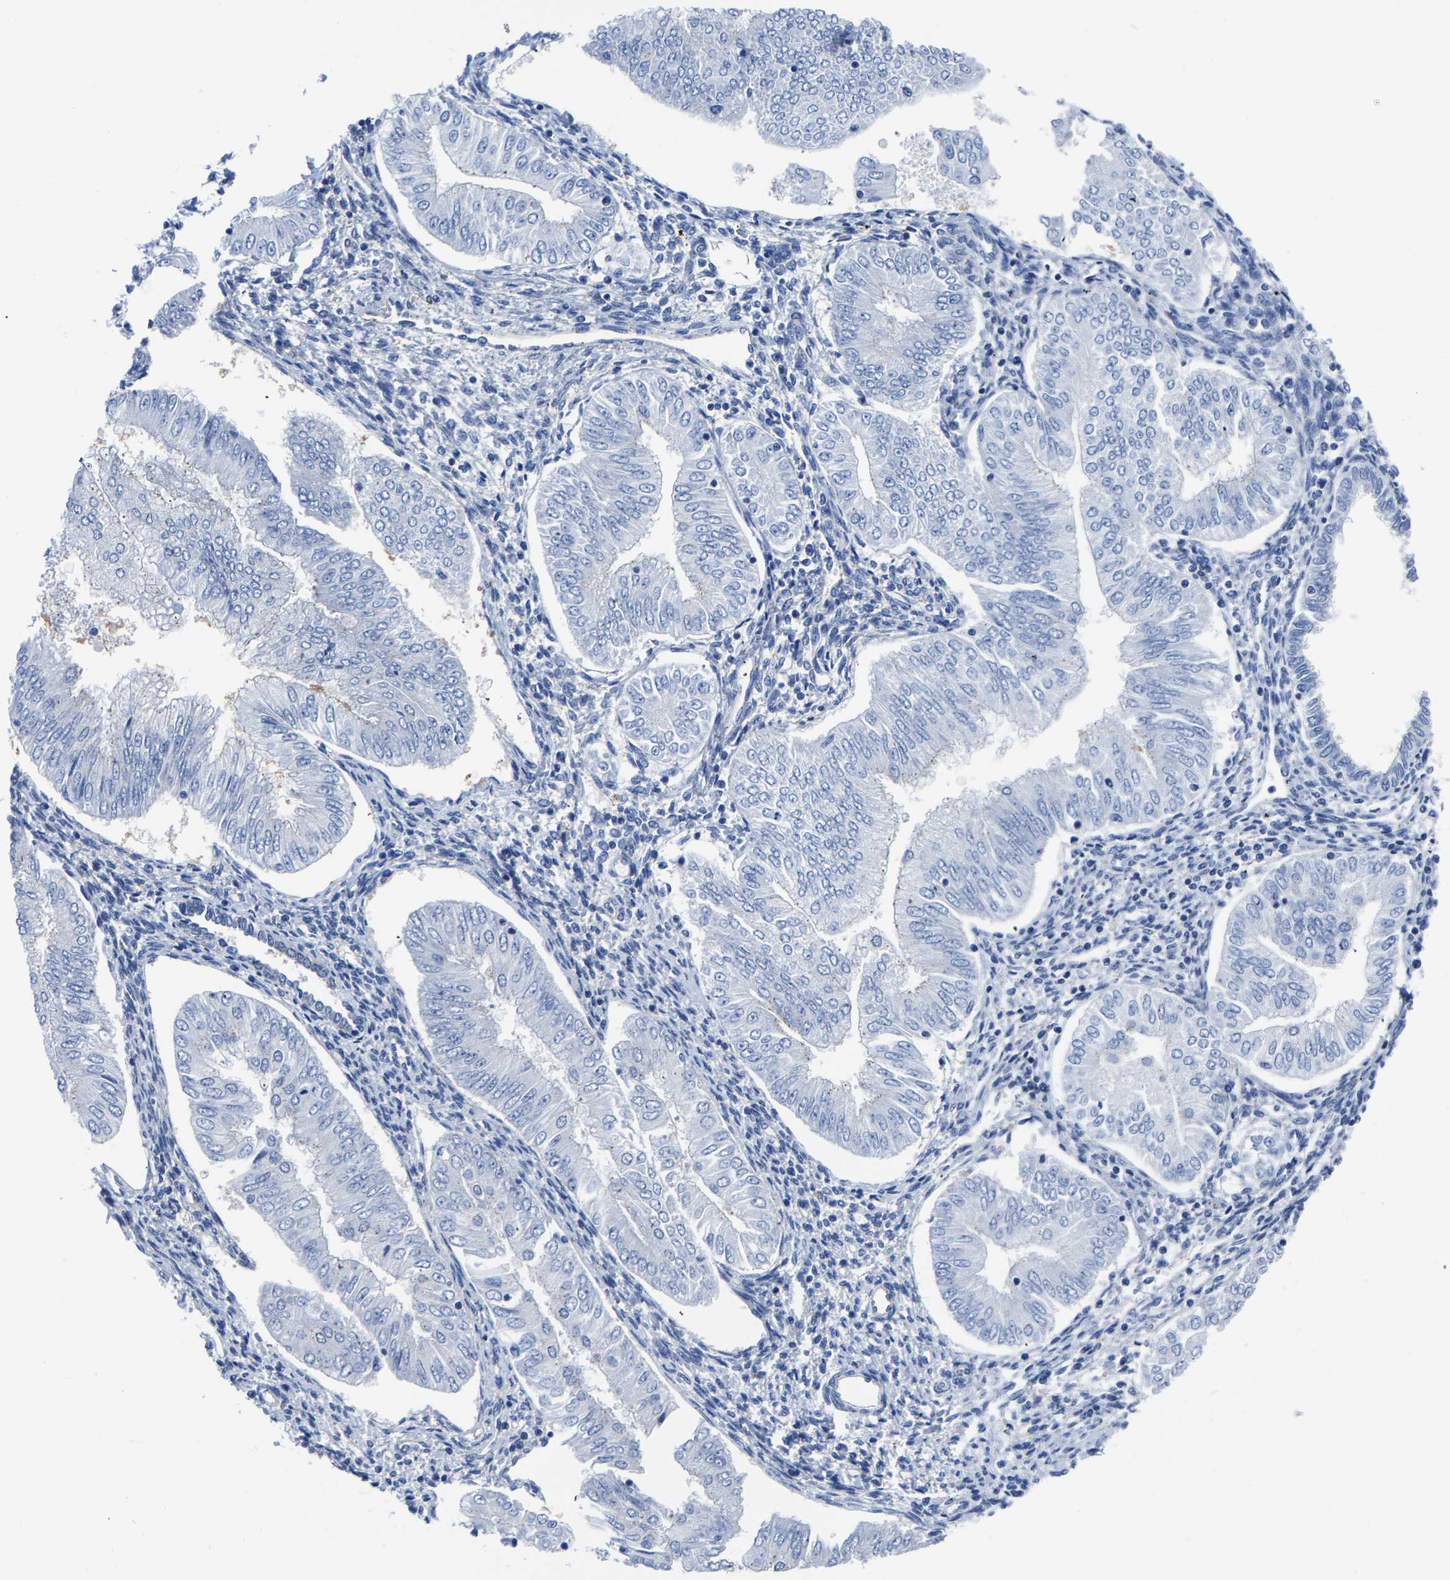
{"staining": {"intensity": "negative", "quantity": "none", "location": "none"}, "tissue": "endometrial cancer", "cell_type": "Tumor cells", "image_type": "cancer", "snomed": [{"axis": "morphology", "description": "Adenocarcinoma, NOS"}, {"axis": "topography", "description": "Endometrium"}], "caption": "Immunohistochemistry (IHC) of human endometrial adenocarcinoma shows no expression in tumor cells.", "gene": "TFG", "patient": {"sex": "female", "age": 53}}